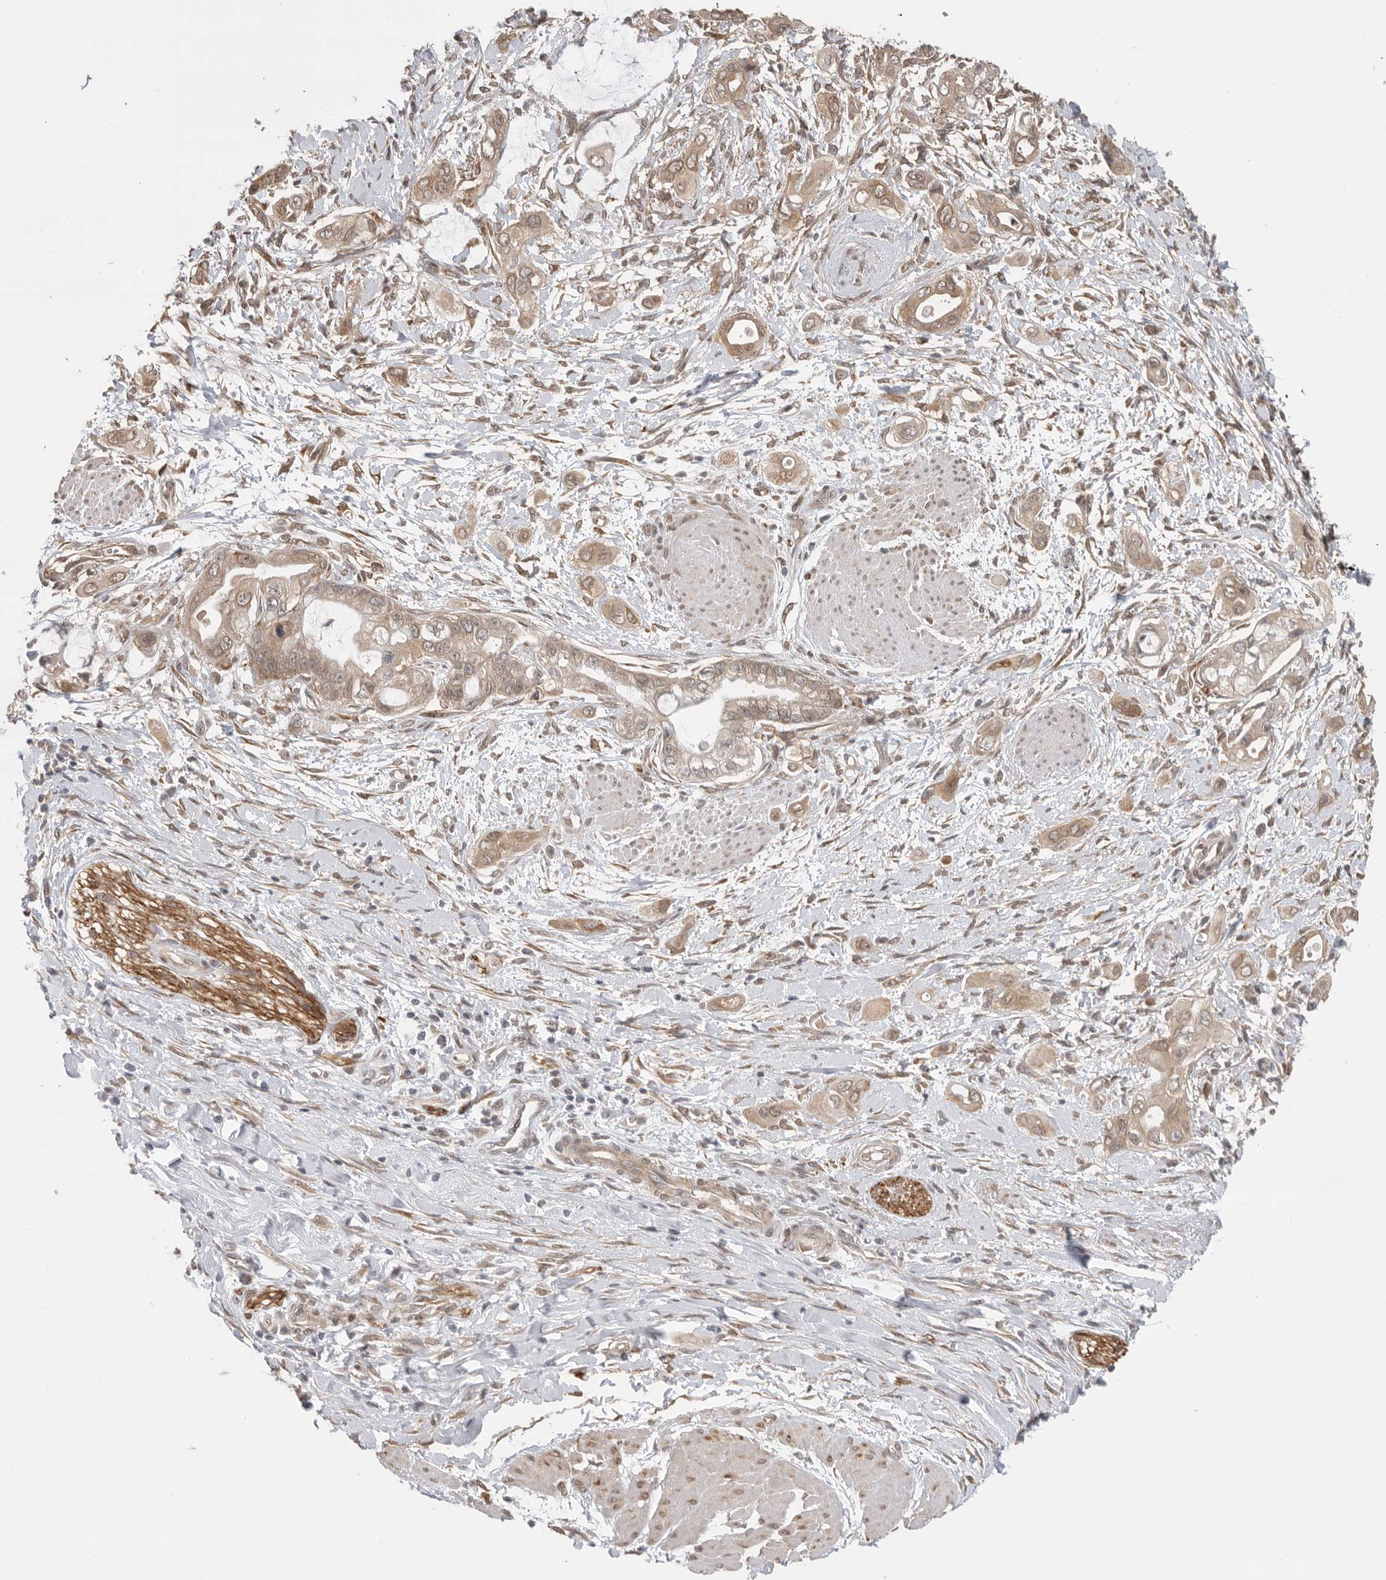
{"staining": {"intensity": "weak", "quantity": ">75%", "location": "cytoplasmic/membranous,nuclear"}, "tissue": "pancreatic cancer", "cell_type": "Tumor cells", "image_type": "cancer", "snomed": [{"axis": "morphology", "description": "Adenocarcinoma, NOS"}, {"axis": "topography", "description": "Pancreas"}], "caption": "Immunohistochemistry (DAB (3,3'-diaminobenzidine)) staining of human pancreatic cancer reveals weak cytoplasmic/membranous and nuclear protein expression in approximately >75% of tumor cells. (DAB (3,3'-diaminobenzidine) = brown stain, brightfield microscopy at high magnification).", "gene": "VPS50", "patient": {"sex": "male", "age": 59}}